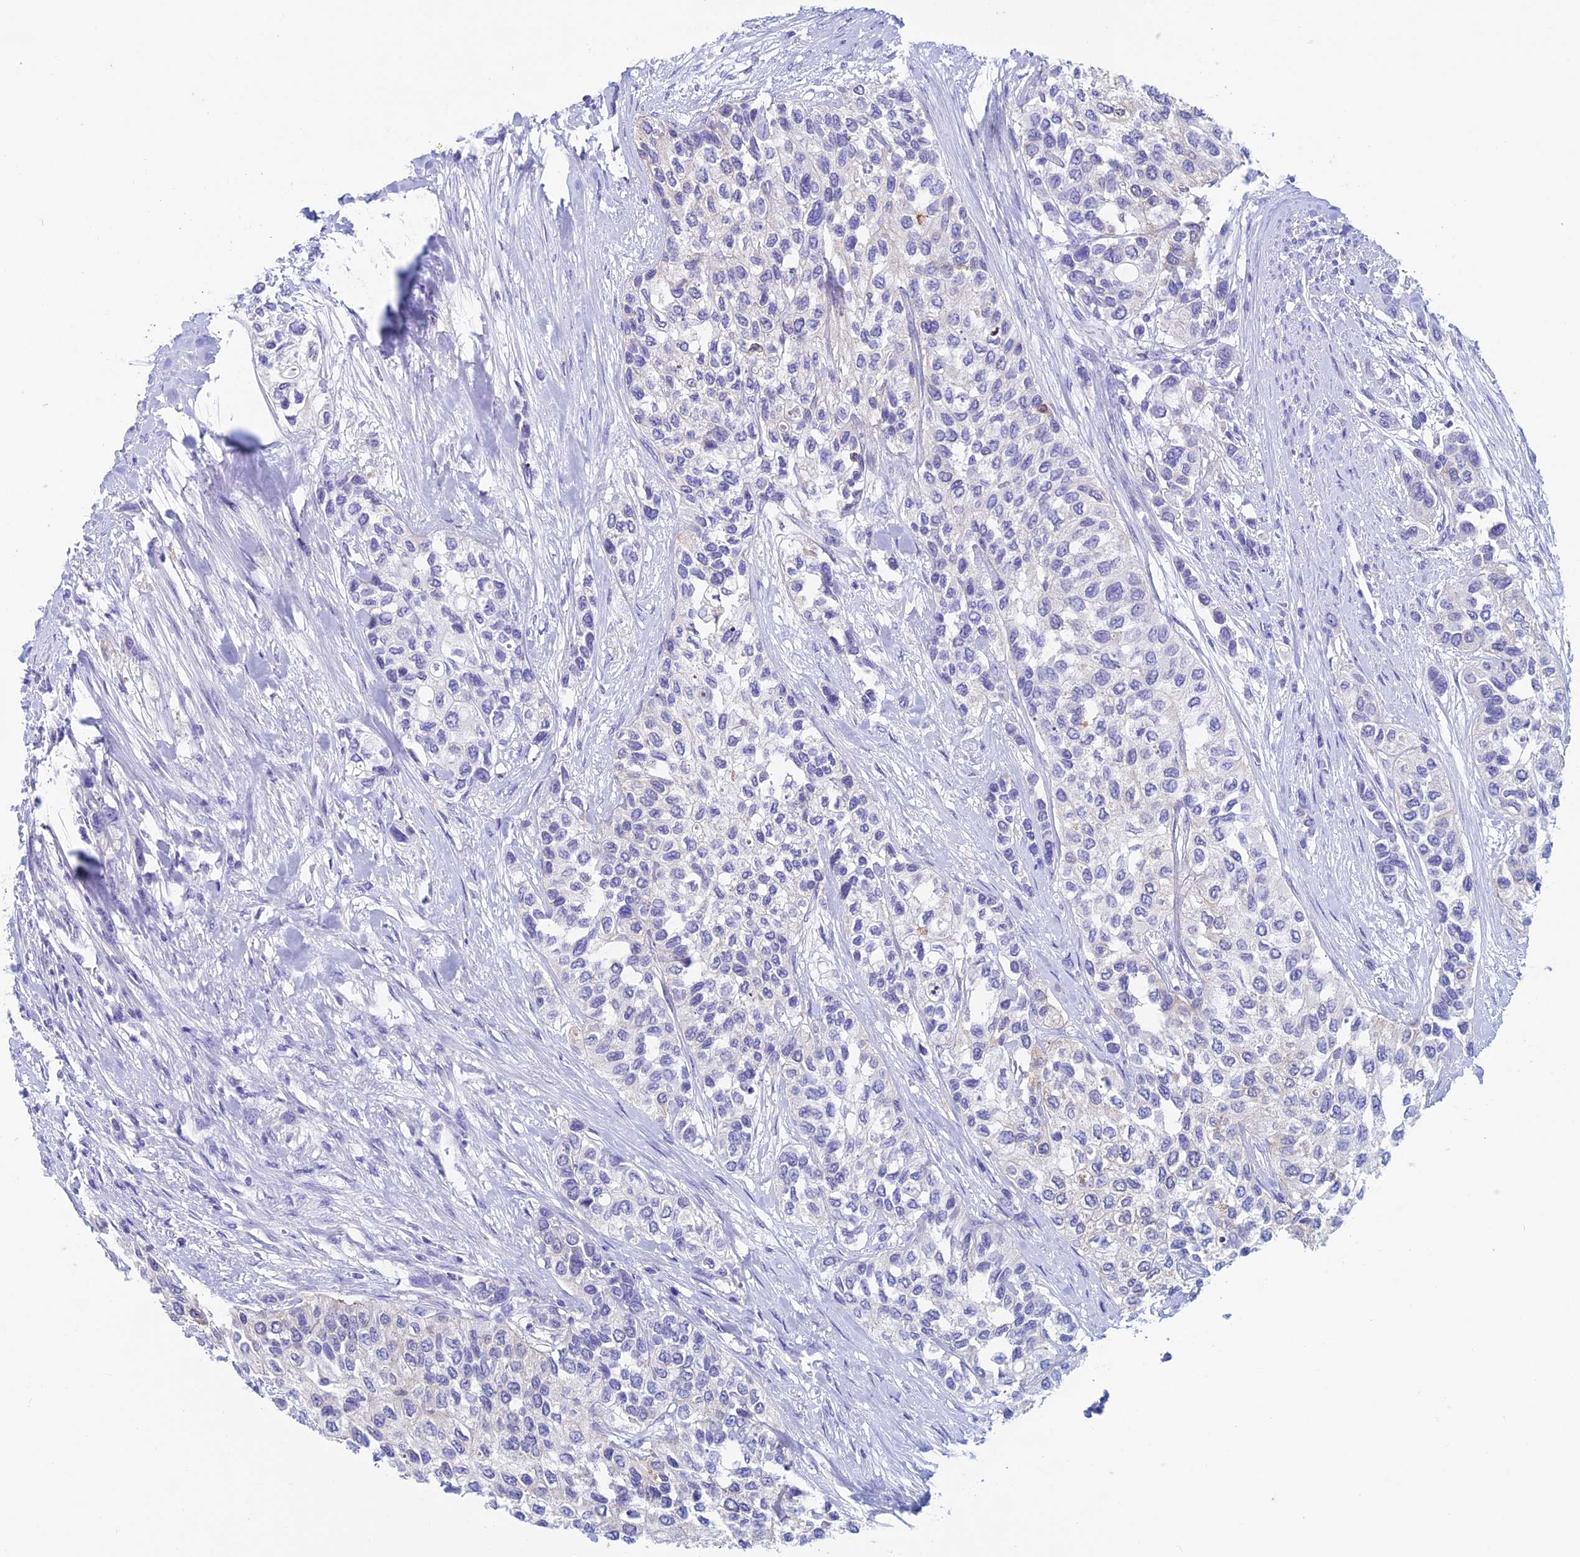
{"staining": {"intensity": "negative", "quantity": "none", "location": "none"}, "tissue": "urothelial cancer", "cell_type": "Tumor cells", "image_type": "cancer", "snomed": [{"axis": "morphology", "description": "Normal tissue, NOS"}, {"axis": "morphology", "description": "Urothelial carcinoma, High grade"}, {"axis": "topography", "description": "Vascular tissue"}, {"axis": "topography", "description": "Urinary bladder"}], "caption": "Tumor cells show no significant protein expression in urothelial carcinoma (high-grade). (Immunohistochemistry (ihc), brightfield microscopy, high magnification).", "gene": "KCNK17", "patient": {"sex": "female", "age": 56}}